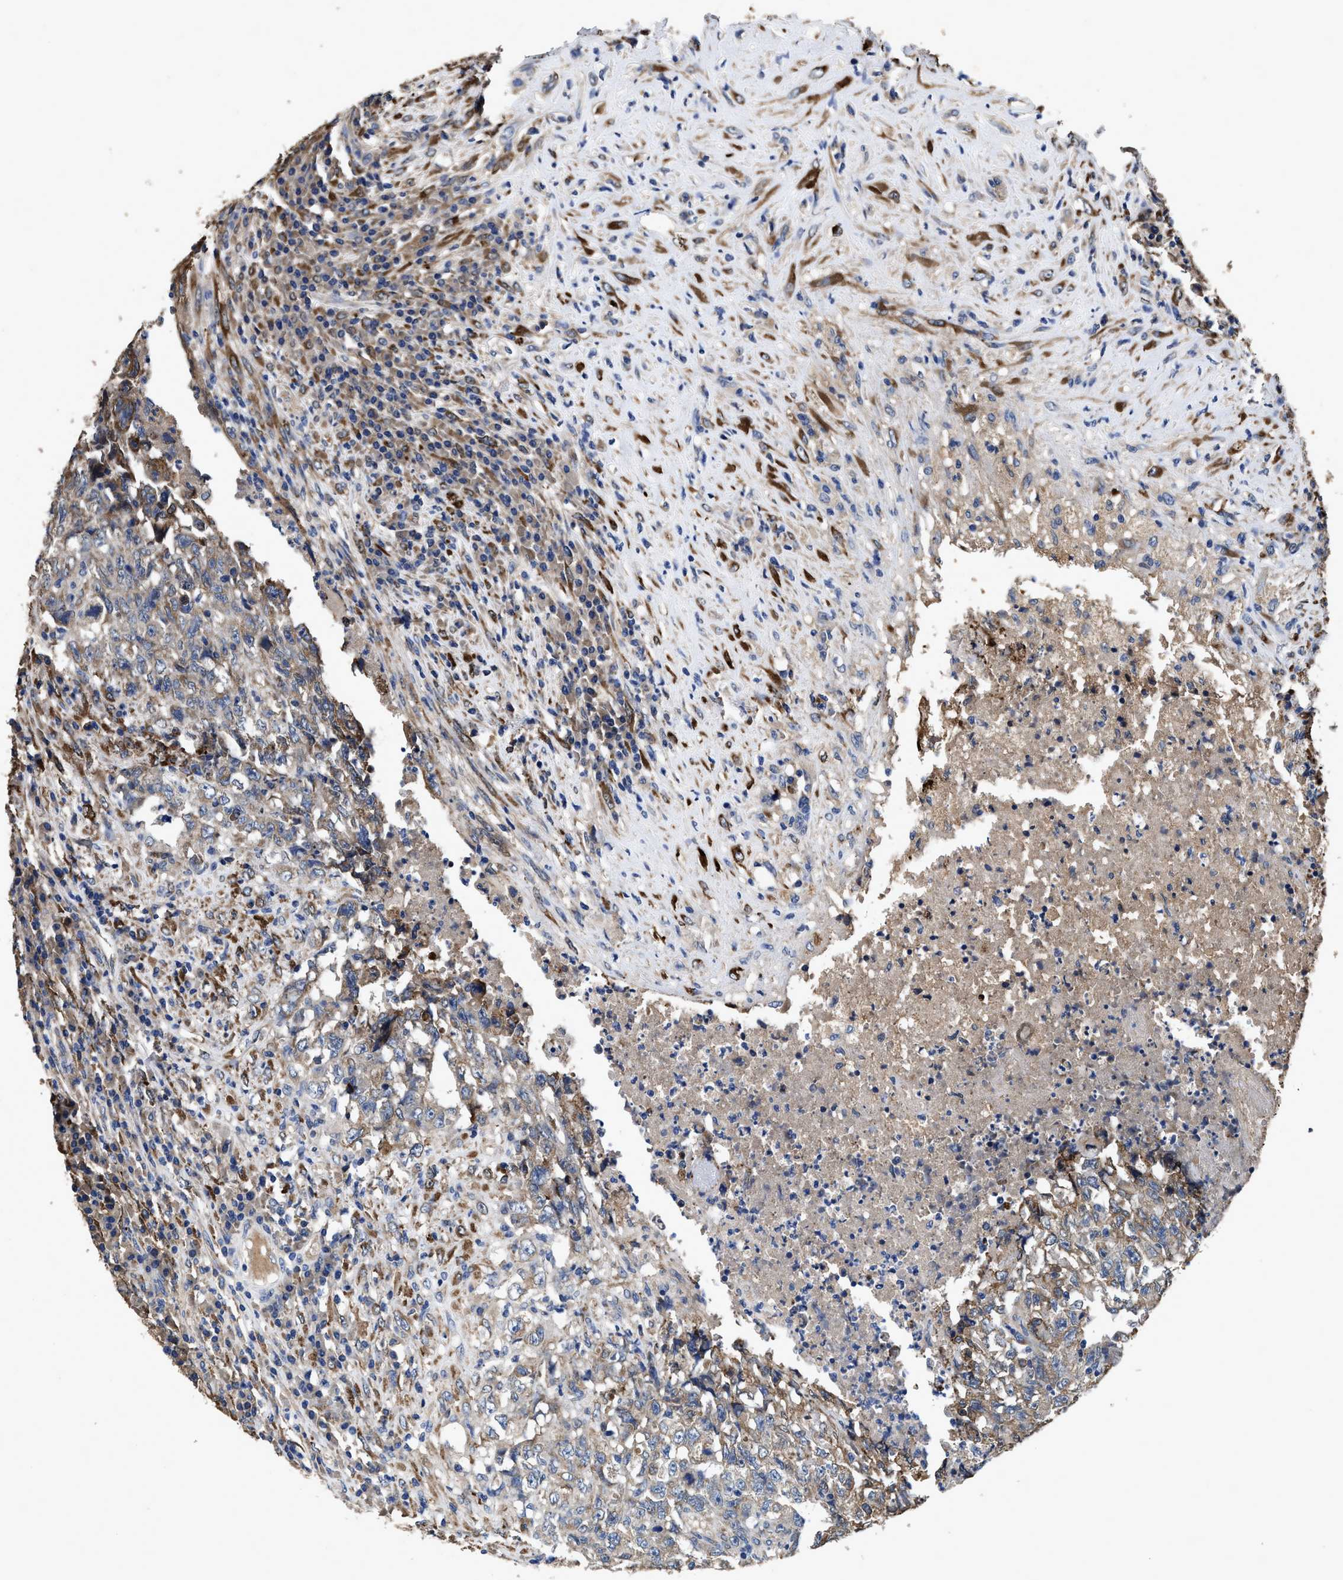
{"staining": {"intensity": "moderate", "quantity": ">75%", "location": "cytoplasmic/membranous"}, "tissue": "testis cancer", "cell_type": "Tumor cells", "image_type": "cancer", "snomed": [{"axis": "morphology", "description": "Necrosis, NOS"}, {"axis": "morphology", "description": "Carcinoma, Embryonal, NOS"}, {"axis": "topography", "description": "Testis"}], "caption": "About >75% of tumor cells in human testis cancer (embryonal carcinoma) demonstrate moderate cytoplasmic/membranous protein positivity as visualized by brown immunohistochemical staining.", "gene": "IDNK", "patient": {"sex": "male", "age": 19}}